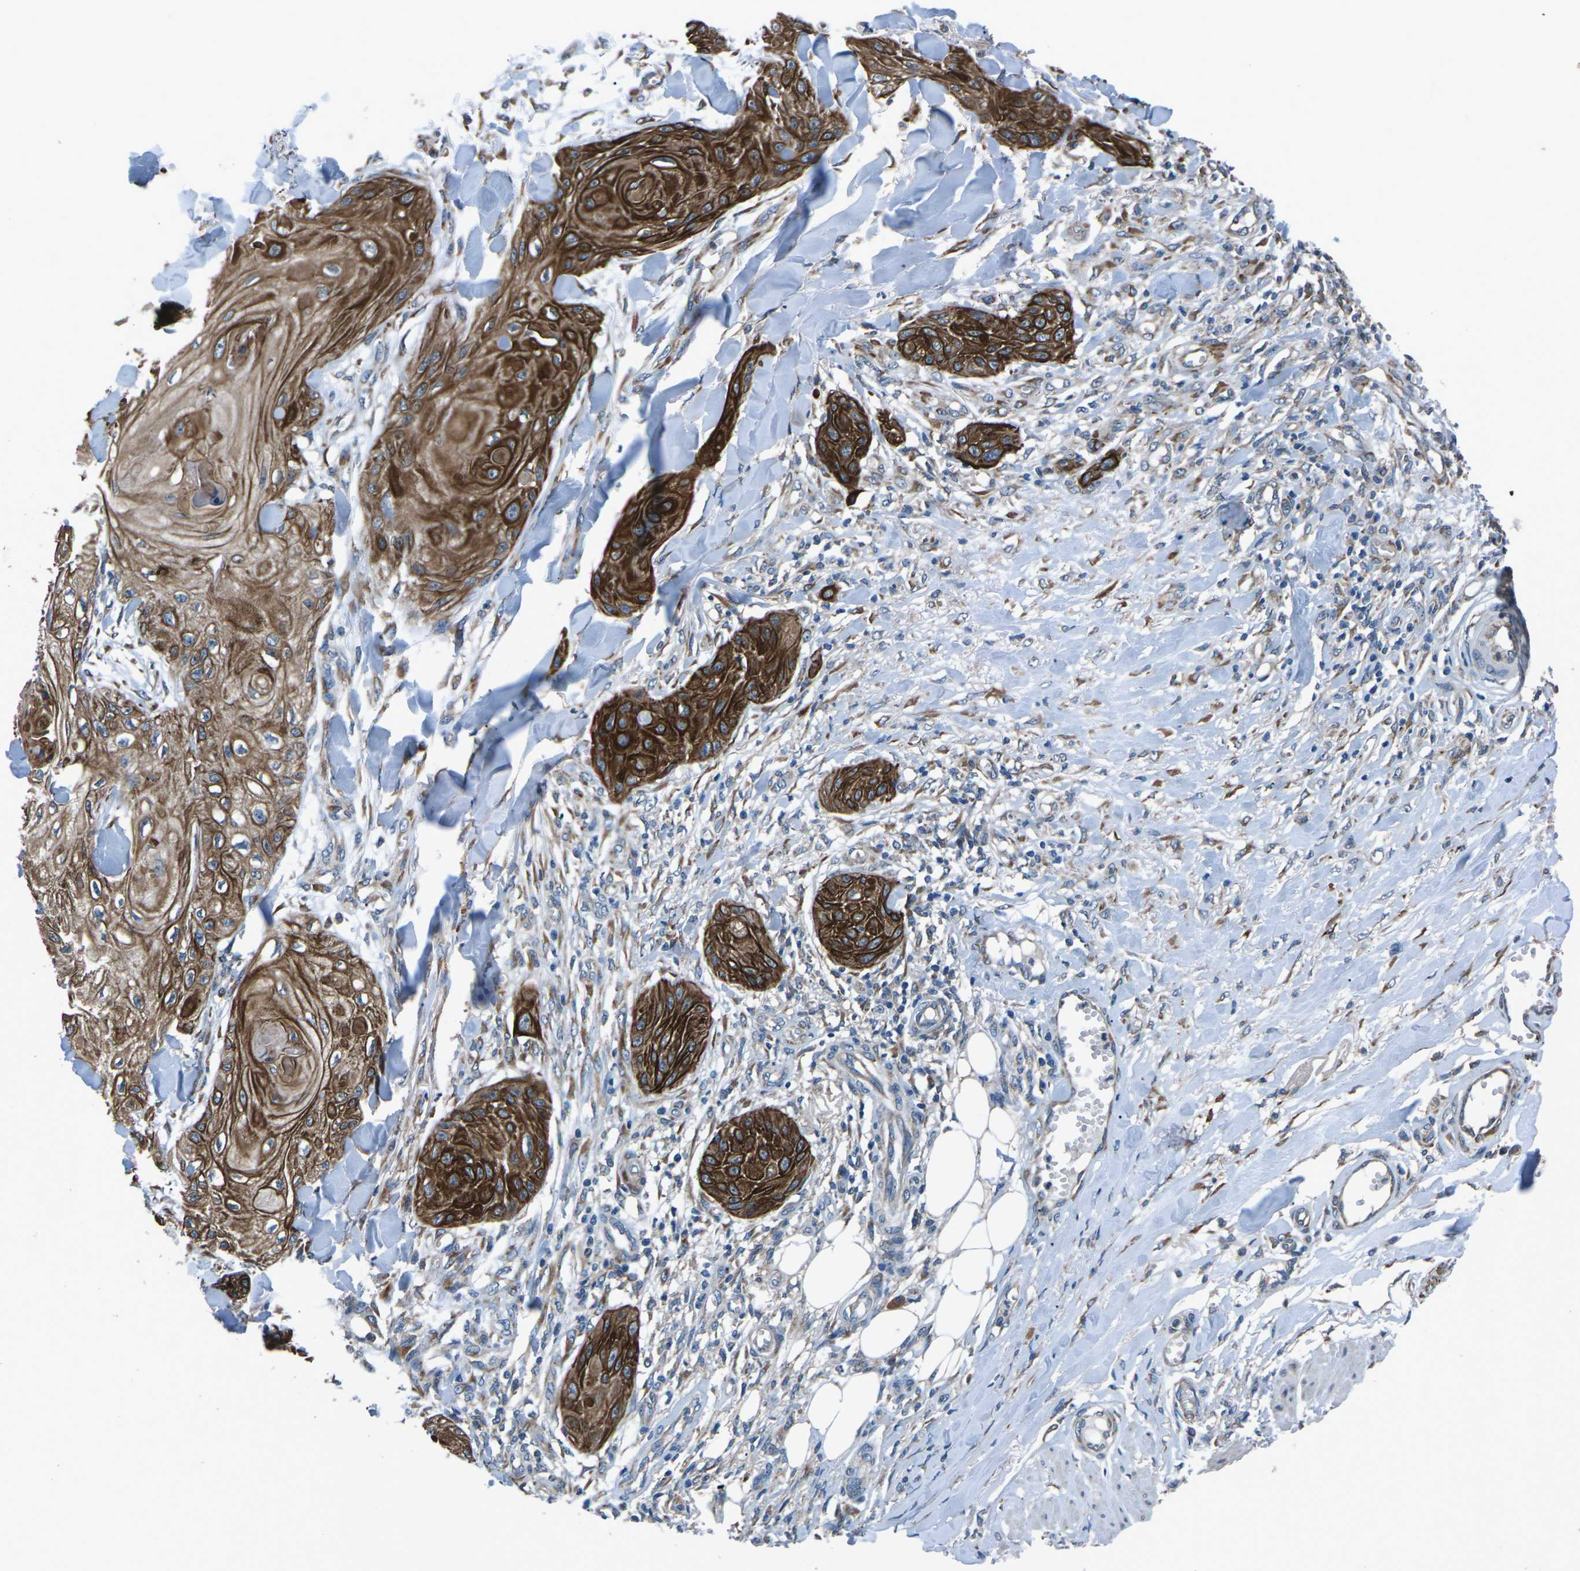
{"staining": {"intensity": "strong", "quantity": ">75%", "location": "cytoplasmic/membranous"}, "tissue": "skin cancer", "cell_type": "Tumor cells", "image_type": "cancer", "snomed": [{"axis": "morphology", "description": "Squamous cell carcinoma, NOS"}, {"axis": "topography", "description": "Skin"}], "caption": "About >75% of tumor cells in human skin squamous cell carcinoma display strong cytoplasmic/membranous protein staining as visualized by brown immunohistochemical staining.", "gene": "GABRP", "patient": {"sex": "male", "age": 74}}